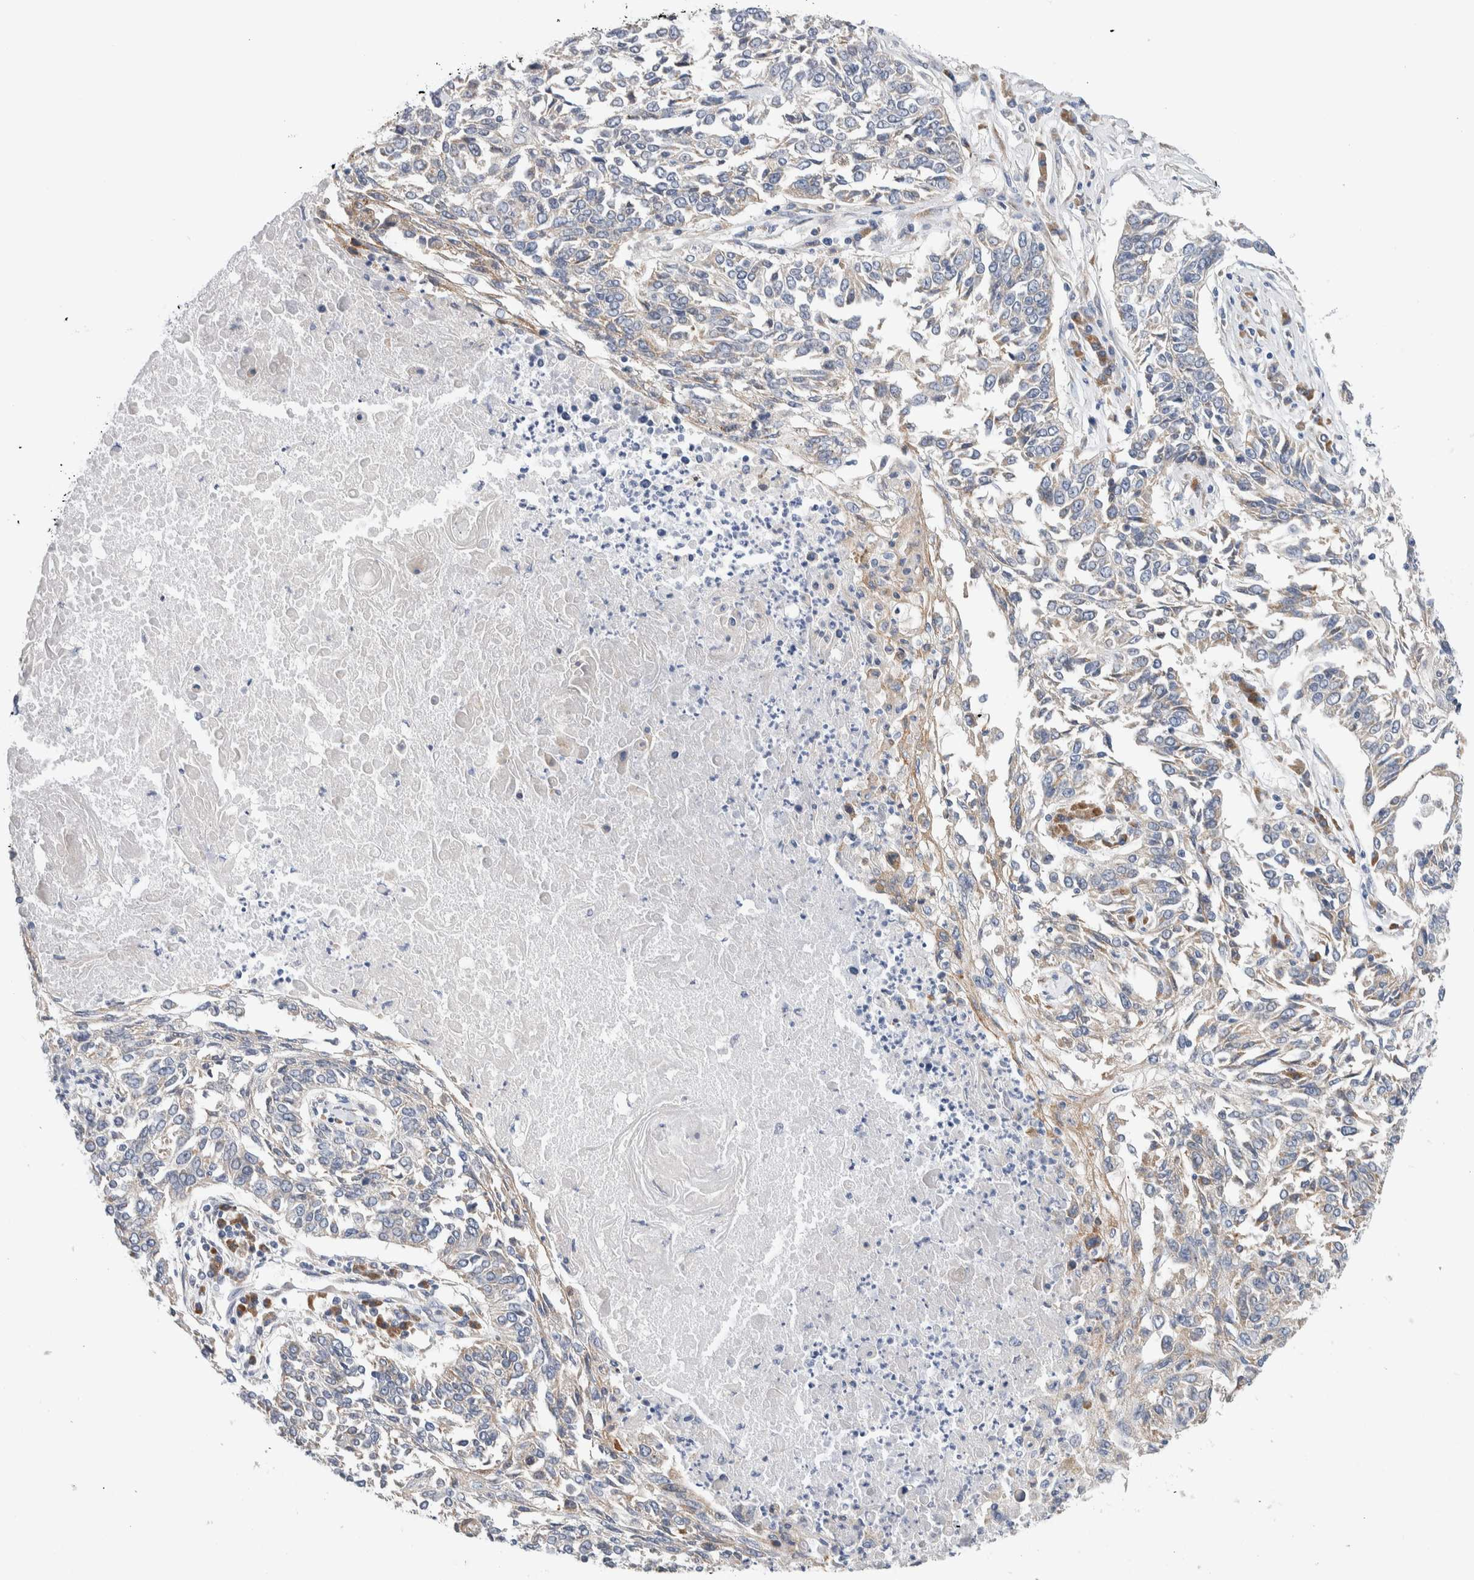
{"staining": {"intensity": "weak", "quantity": "<25%", "location": "cytoplasmic/membranous"}, "tissue": "lung cancer", "cell_type": "Tumor cells", "image_type": "cancer", "snomed": [{"axis": "morphology", "description": "Normal tissue, NOS"}, {"axis": "morphology", "description": "Squamous cell carcinoma, NOS"}, {"axis": "topography", "description": "Cartilage tissue"}, {"axis": "topography", "description": "Bronchus"}, {"axis": "topography", "description": "Lung"}], "caption": "Lung cancer (squamous cell carcinoma) was stained to show a protein in brown. There is no significant expression in tumor cells.", "gene": "RACK1", "patient": {"sex": "female", "age": 49}}